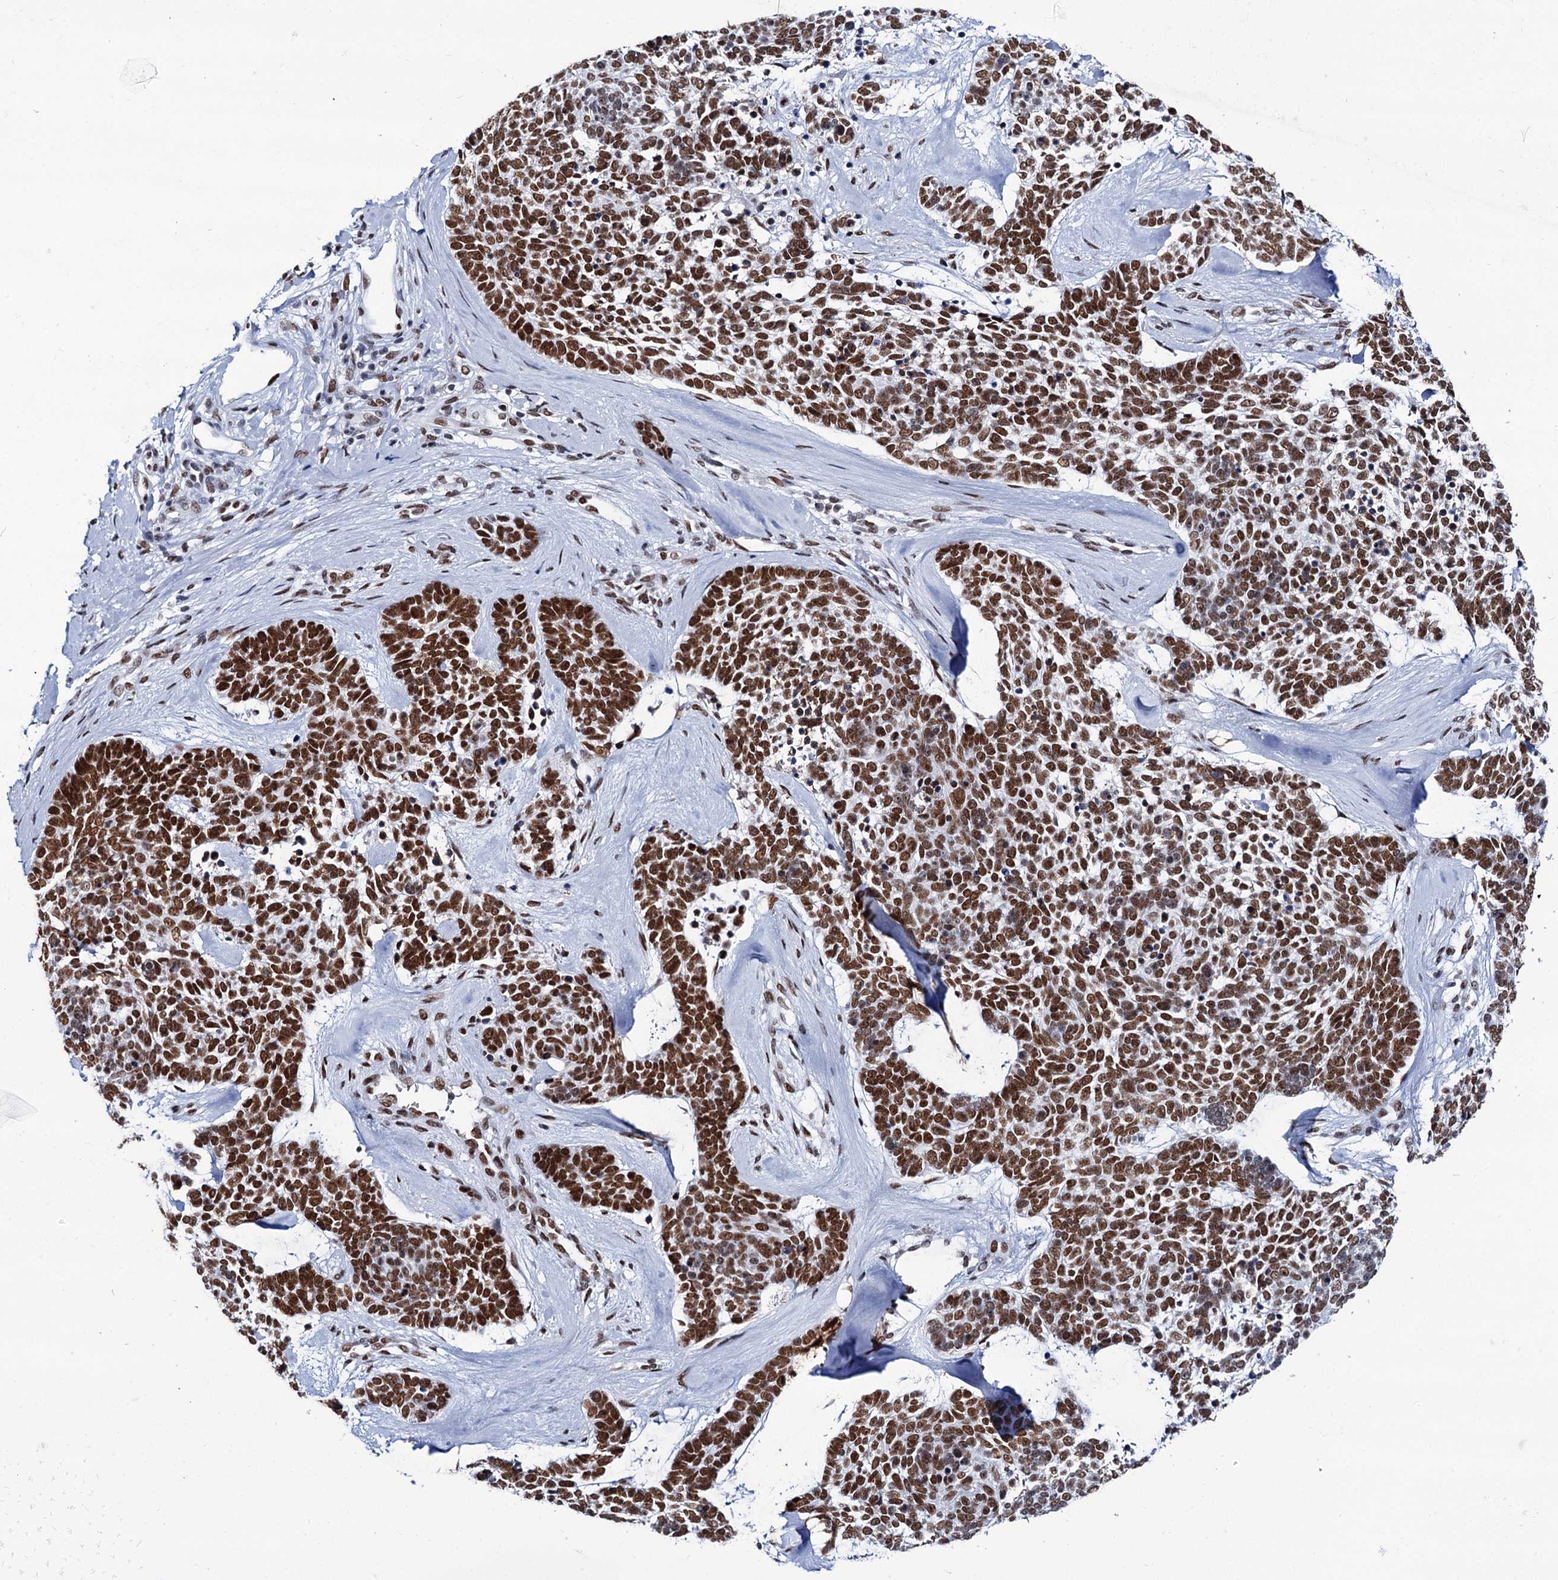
{"staining": {"intensity": "strong", "quantity": ">75%", "location": "nuclear"}, "tissue": "skin cancer", "cell_type": "Tumor cells", "image_type": "cancer", "snomed": [{"axis": "morphology", "description": "Basal cell carcinoma"}, {"axis": "topography", "description": "Skin"}], "caption": "The micrograph shows immunohistochemical staining of skin basal cell carcinoma. There is strong nuclear positivity is appreciated in about >75% of tumor cells.", "gene": "MATR3", "patient": {"sex": "female", "age": 81}}